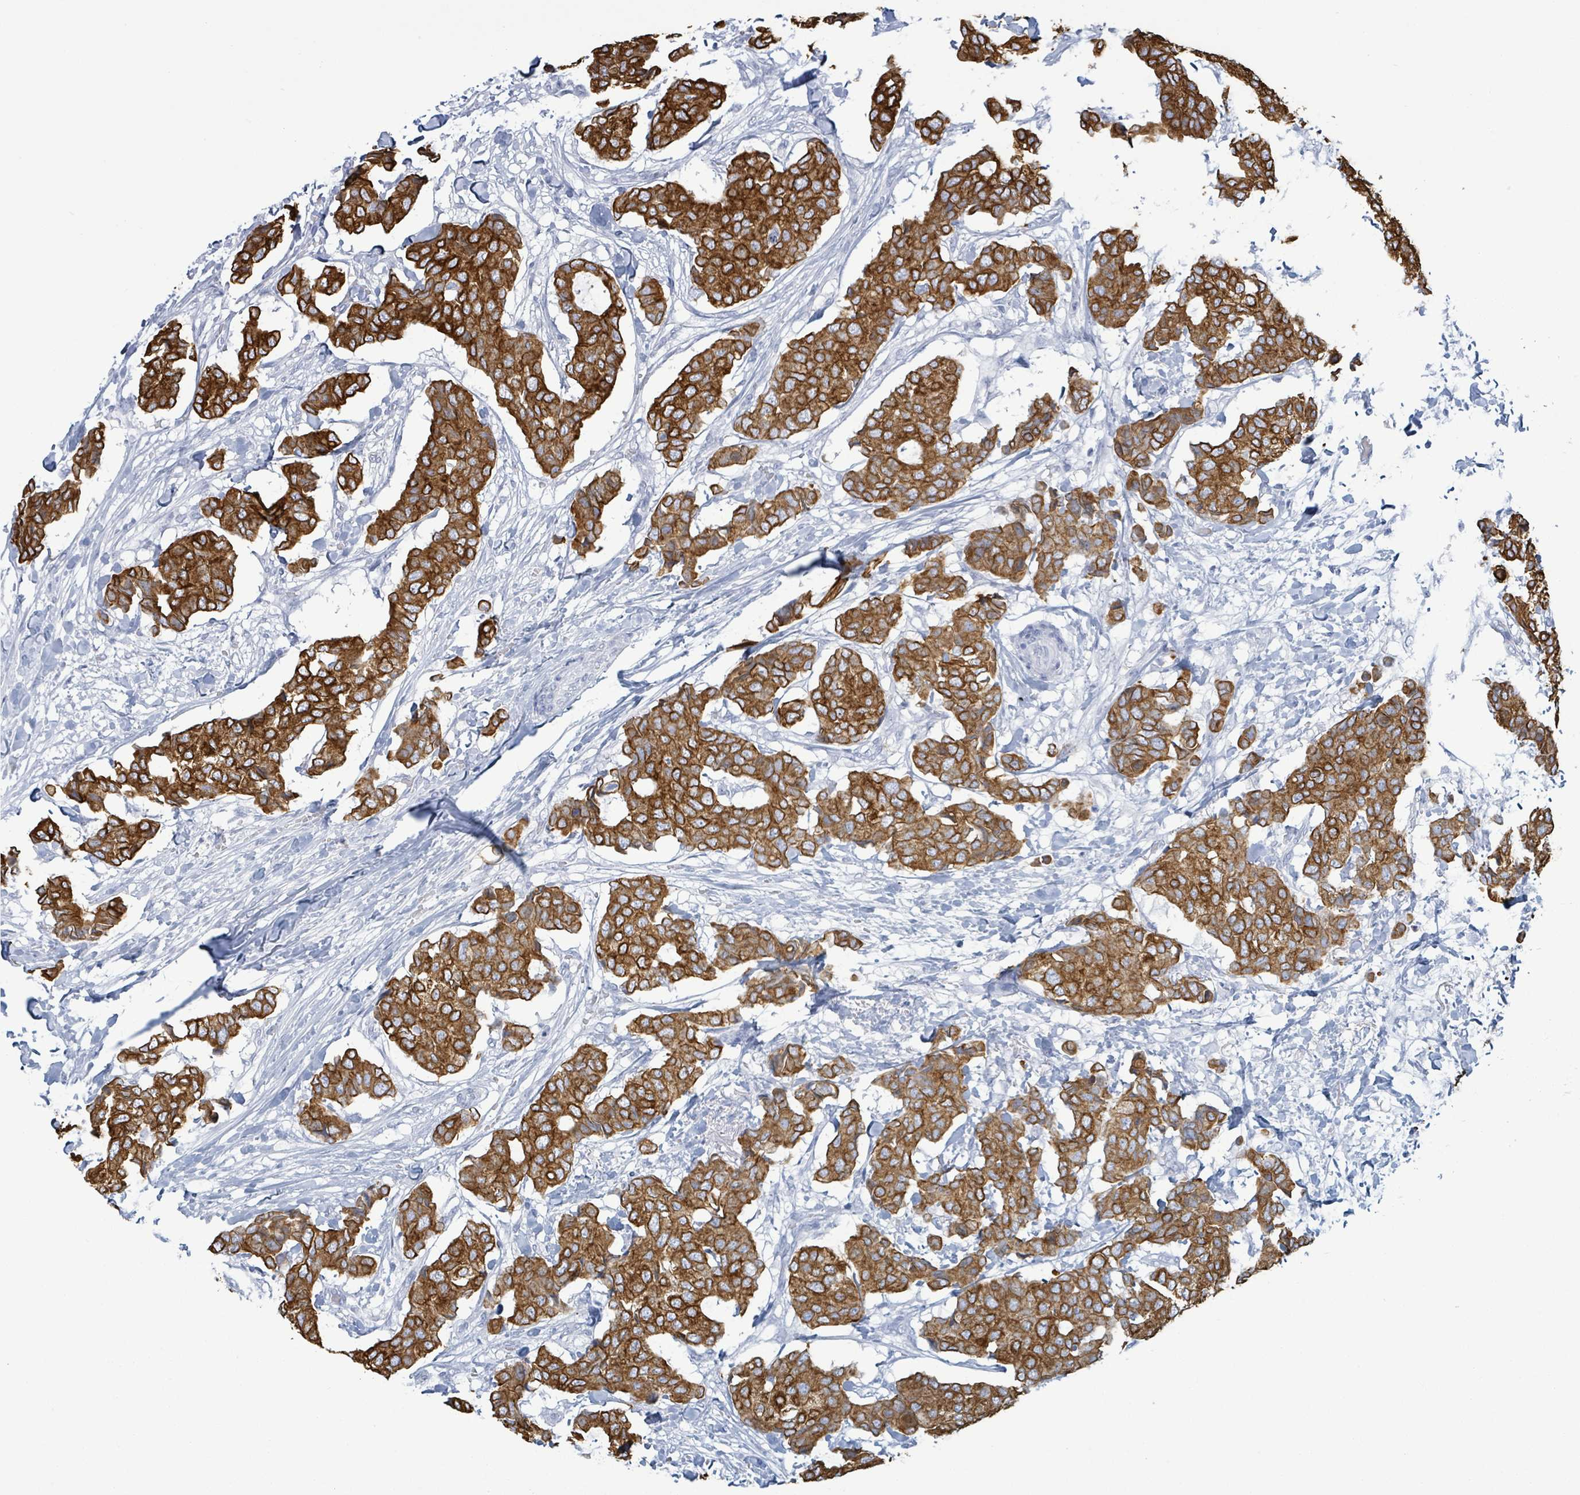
{"staining": {"intensity": "strong", "quantity": ">75%", "location": "cytoplasmic/membranous"}, "tissue": "breast cancer", "cell_type": "Tumor cells", "image_type": "cancer", "snomed": [{"axis": "morphology", "description": "Duct carcinoma"}, {"axis": "topography", "description": "Breast"}], "caption": "Immunohistochemistry of breast intraductal carcinoma exhibits high levels of strong cytoplasmic/membranous positivity in approximately >75% of tumor cells.", "gene": "KRT8", "patient": {"sex": "female", "age": 75}}